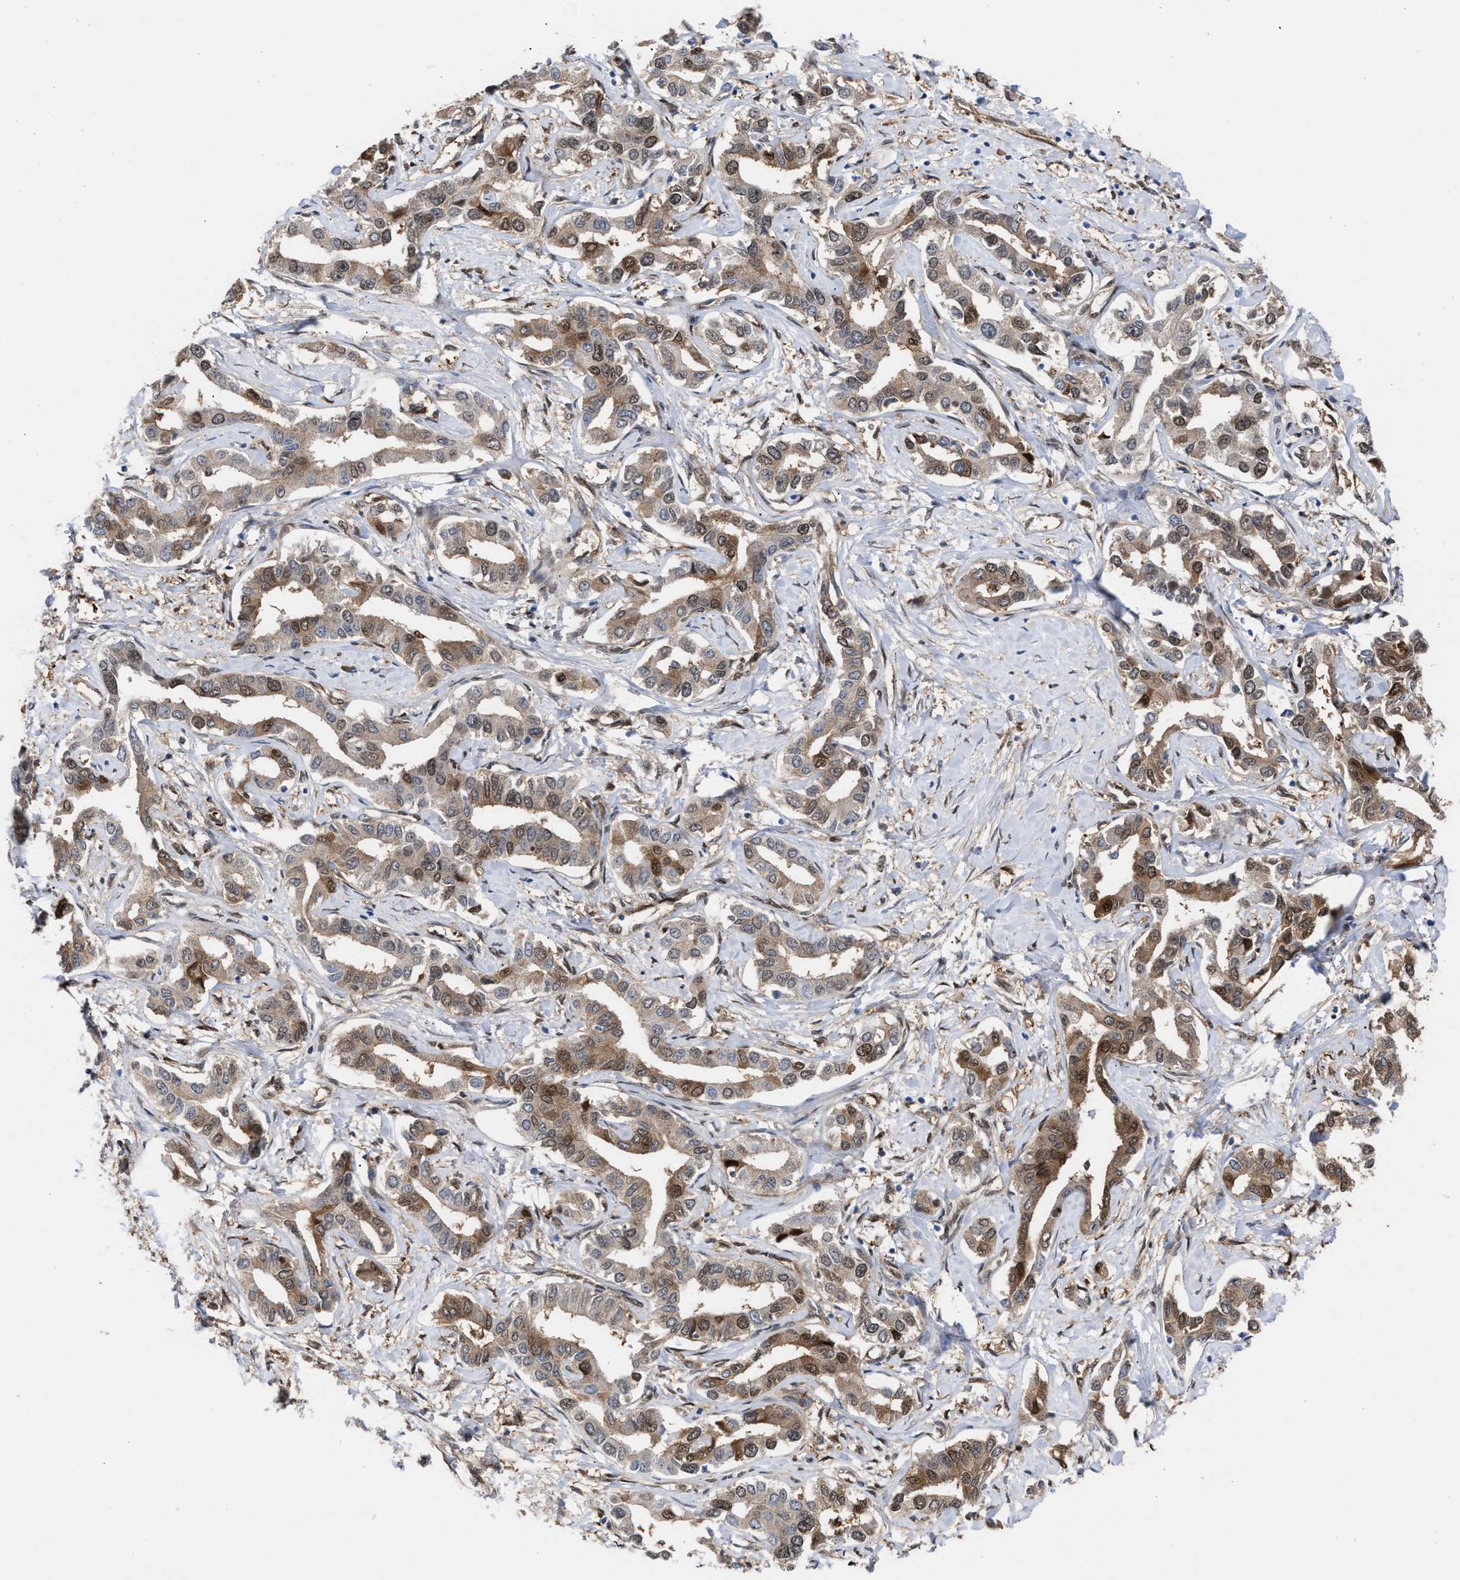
{"staining": {"intensity": "moderate", "quantity": "25%-75%", "location": "cytoplasmic/membranous,nuclear"}, "tissue": "liver cancer", "cell_type": "Tumor cells", "image_type": "cancer", "snomed": [{"axis": "morphology", "description": "Cholangiocarcinoma"}, {"axis": "topography", "description": "Liver"}], "caption": "Protein expression analysis of liver cancer exhibits moderate cytoplasmic/membranous and nuclear staining in approximately 25%-75% of tumor cells.", "gene": "TP53I3", "patient": {"sex": "male", "age": 59}}